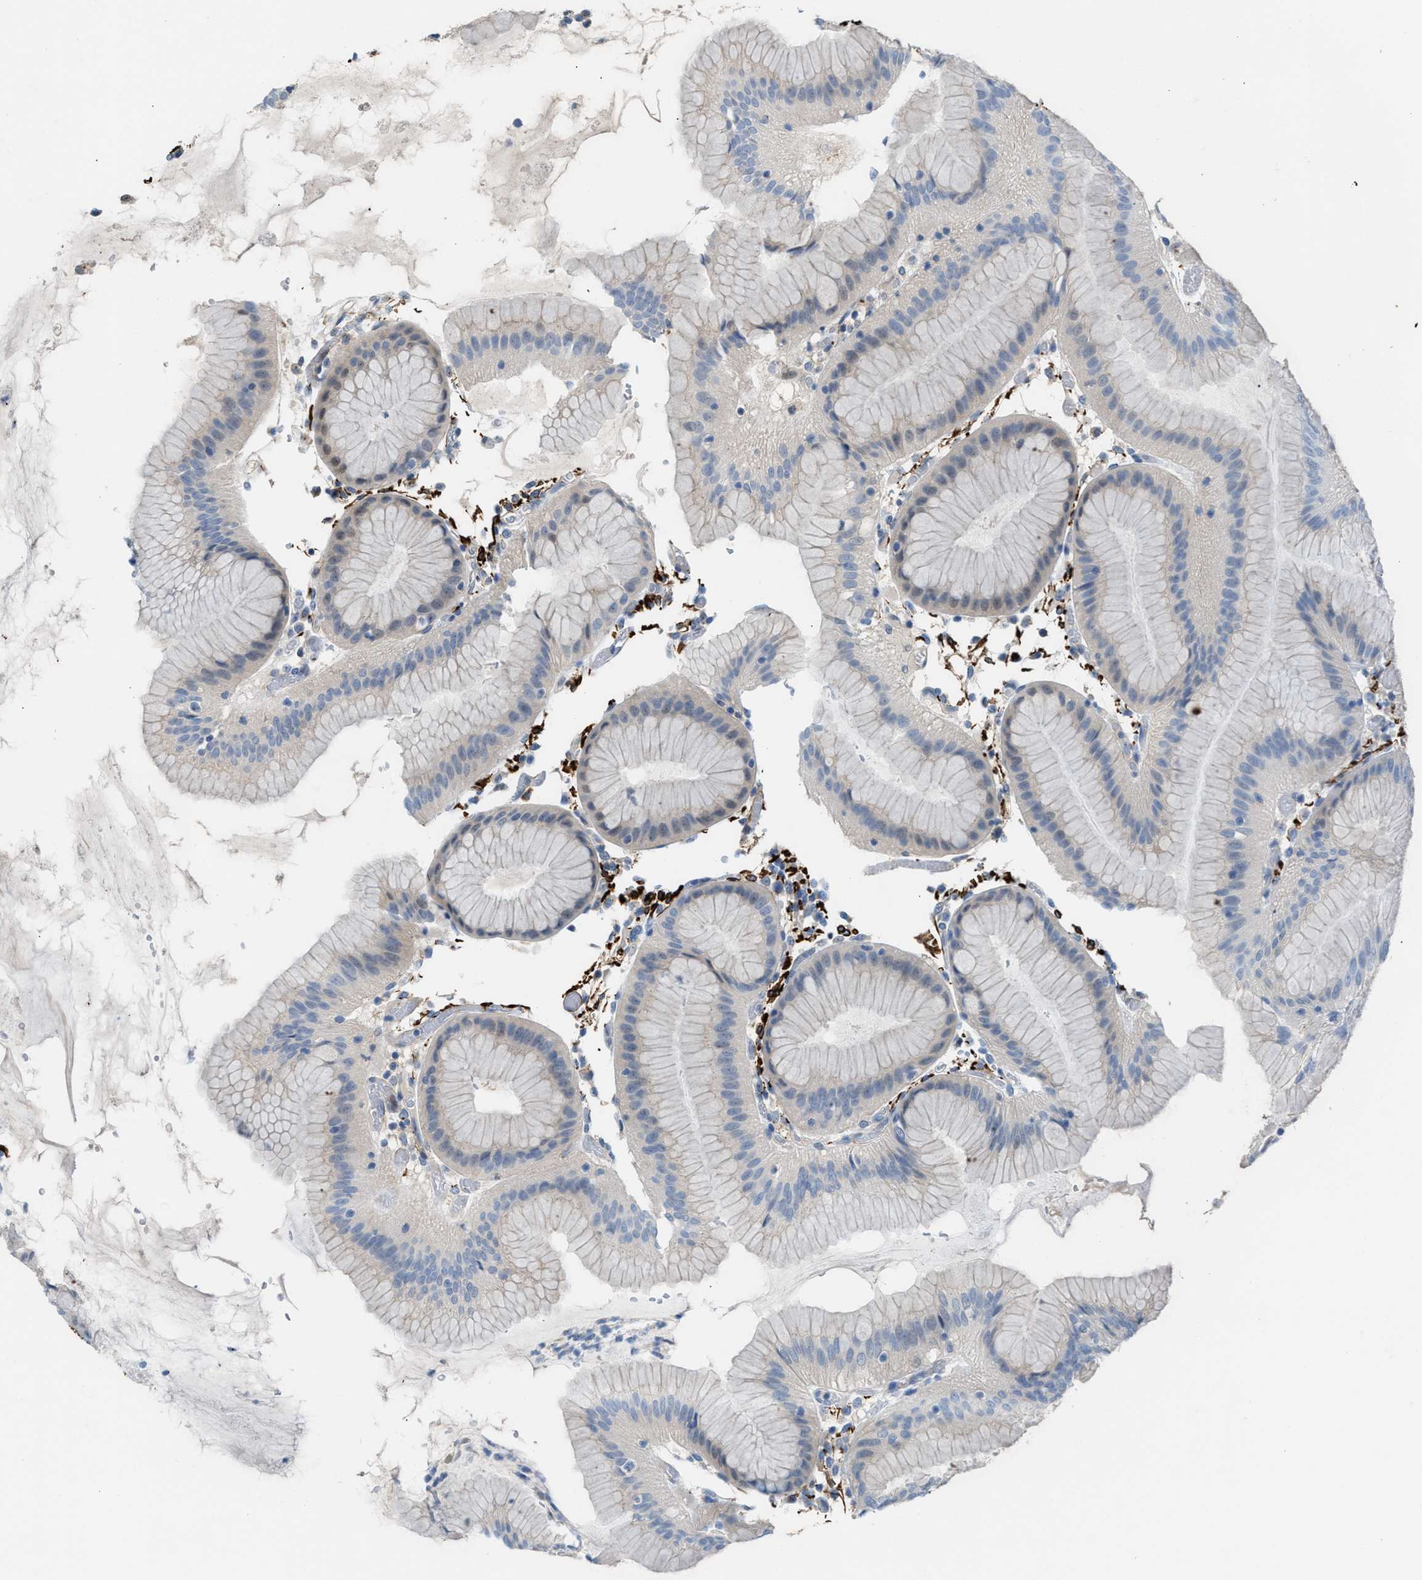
{"staining": {"intensity": "weak", "quantity": "<25%", "location": "cytoplasmic/membranous"}, "tissue": "stomach", "cell_type": "Glandular cells", "image_type": "normal", "snomed": [{"axis": "morphology", "description": "Normal tissue, NOS"}, {"axis": "topography", "description": "Stomach"}, {"axis": "topography", "description": "Stomach, lower"}], "caption": "Glandular cells are negative for protein expression in normal human stomach. (Immunohistochemistry, brightfield microscopy, high magnification).", "gene": "NQO2", "patient": {"sex": "female", "age": 75}}